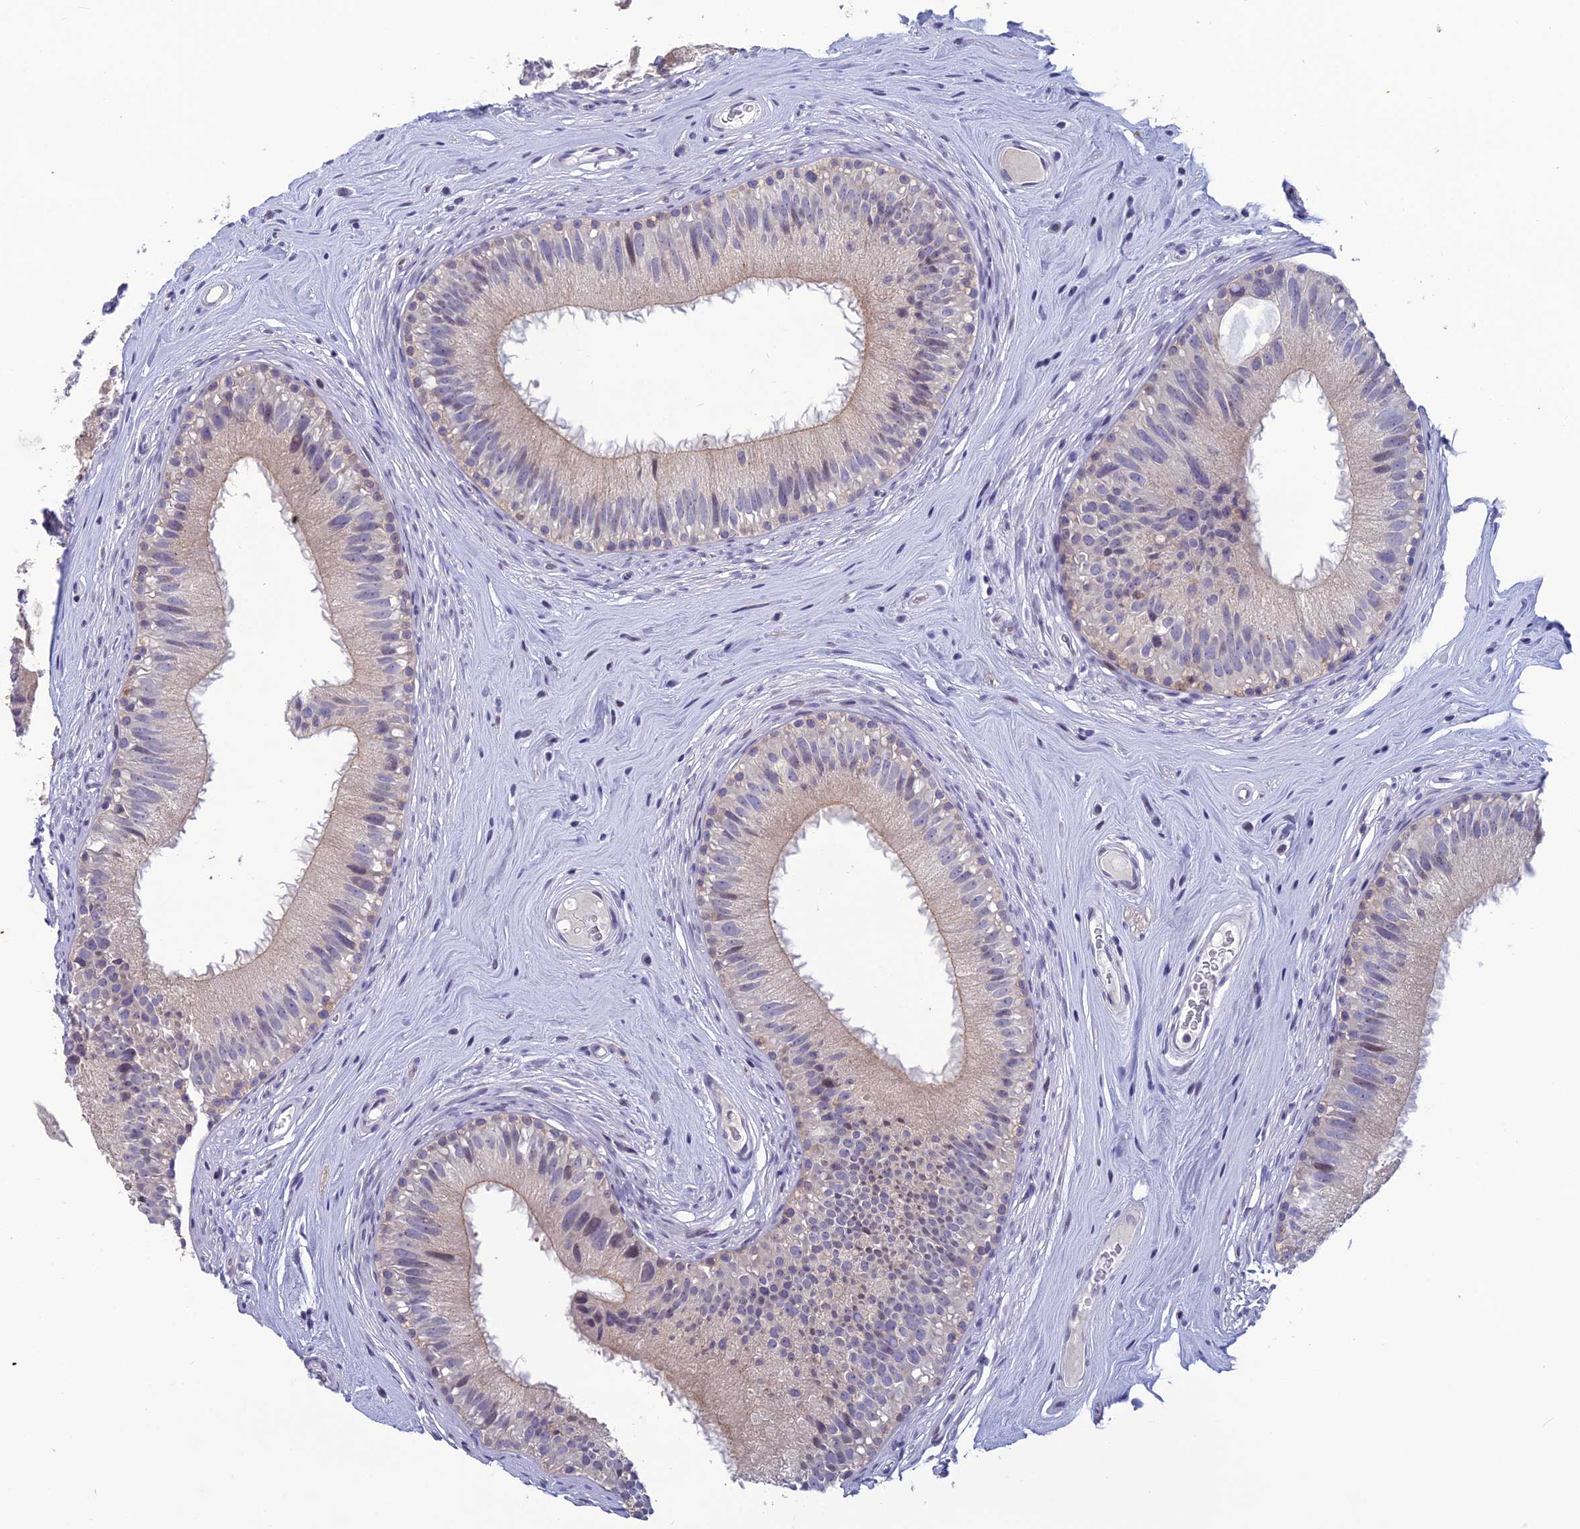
{"staining": {"intensity": "negative", "quantity": "none", "location": "none"}, "tissue": "epididymis", "cell_type": "Glandular cells", "image_type": "normal", "snomed": [{"axis": "morphology", "description": "Normal tissue, NOS"}, {"axis": "topography", "description": "Epididymis"}], "caption": "This is a histopathology image of immunohistochemistry (IHC) staining of benign epididymis, which shows no expression in glandular cells. (DAB IHC visualized using brightfield microscopy, high magnification).", "gene": "TMEM134", "patient": {"sex": "male", "age": 45}}